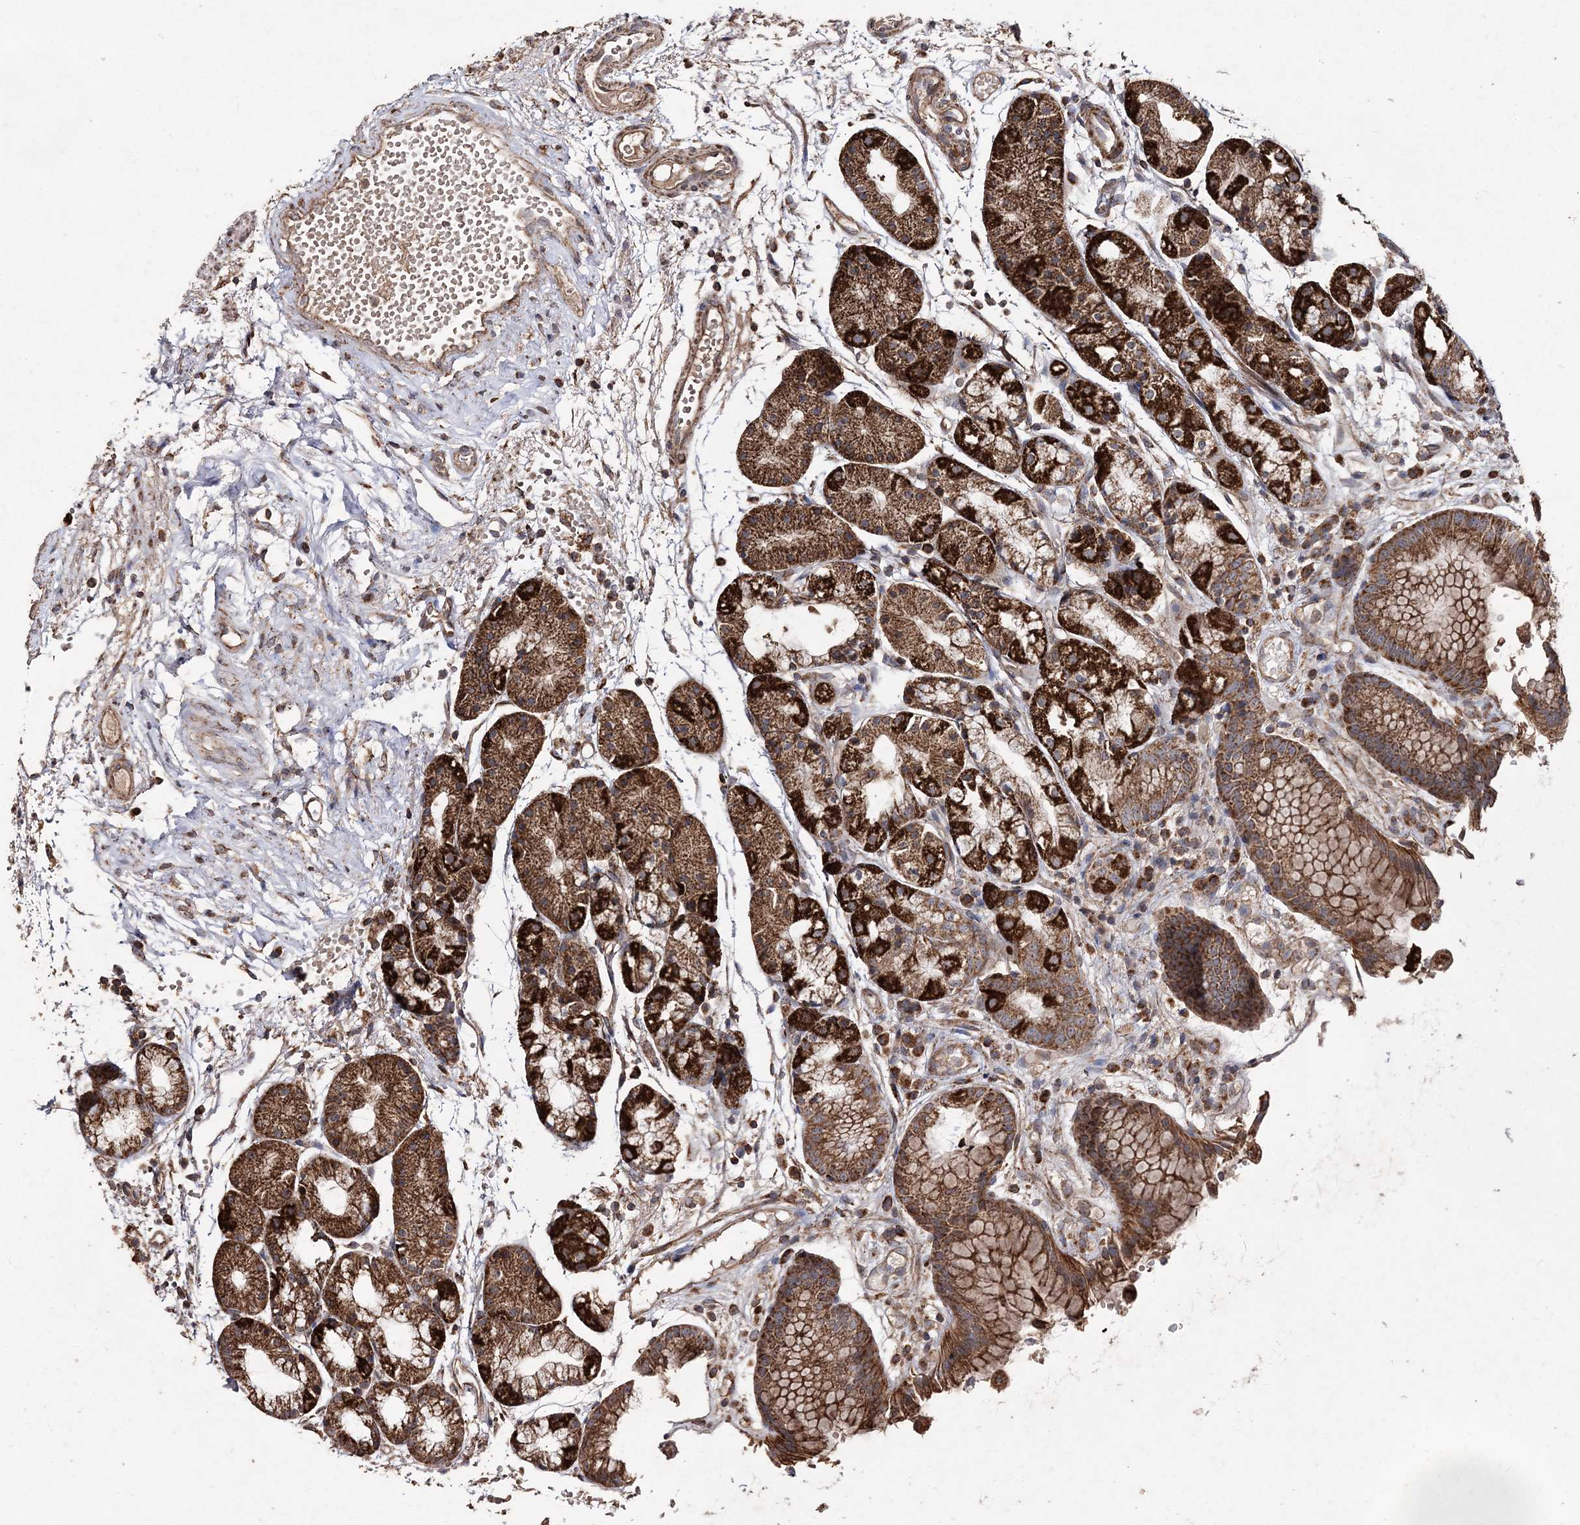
{"staining": {"intensity": "strong", "quantity": ">75%", "location": "cytoplasmic/membranous"}, "tissue": "stomach", "cell_type": "Glandular cells", "image_type": "normal", "snomed": [{"axis": "morphology", "description": "Normal tissue, NOS"}, {"axis": "topography", "description": "Stomach, upper"}], "caption": "Immunohistochemistry (DAB) staining of normal human stomach demonstrates strong cytoplasmic/membranous protein positivity in approximately >75% of glandular cells.", "gene": "POC5", "patient": {"sex": "male", "age": 72}}